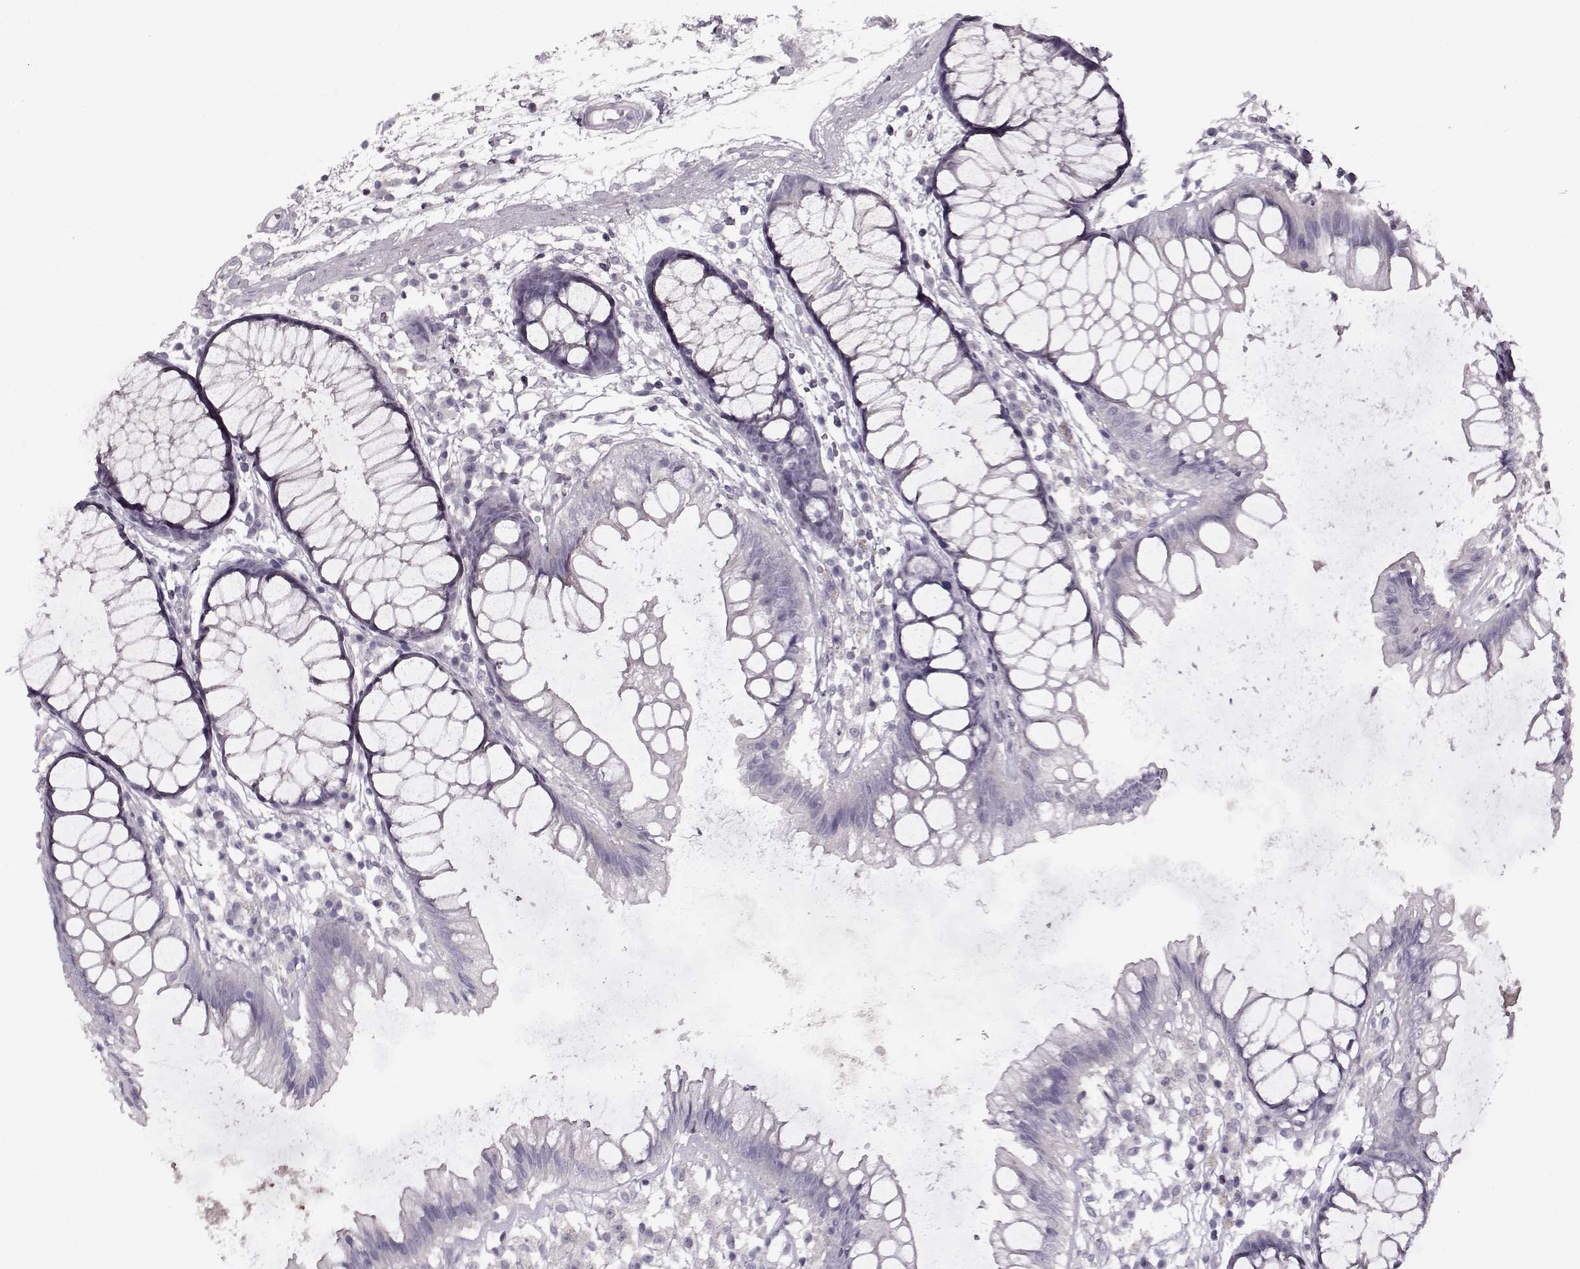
{"staining": {"intensity": "negative", "quantity": "none", "location": "none"}, "tissue": "colon", "cell_type": "Endothelial cells", "image_type": "normal", "snomed": [{"axis": "morphology", "description": "Normal tissue, NOS"}, {"axis": "morphology", "description": "Adenocarcinoma, NOS"}, {"axis": "topography", "description": "Colon"}], "caption": "High power microscopy histopathology image of an immunohistochemistry micrograph of normal colon, revealing no significant expression in endothelial cells.", "gene": "RP1L1", "patient": {"sex": "male", "age": 65}}